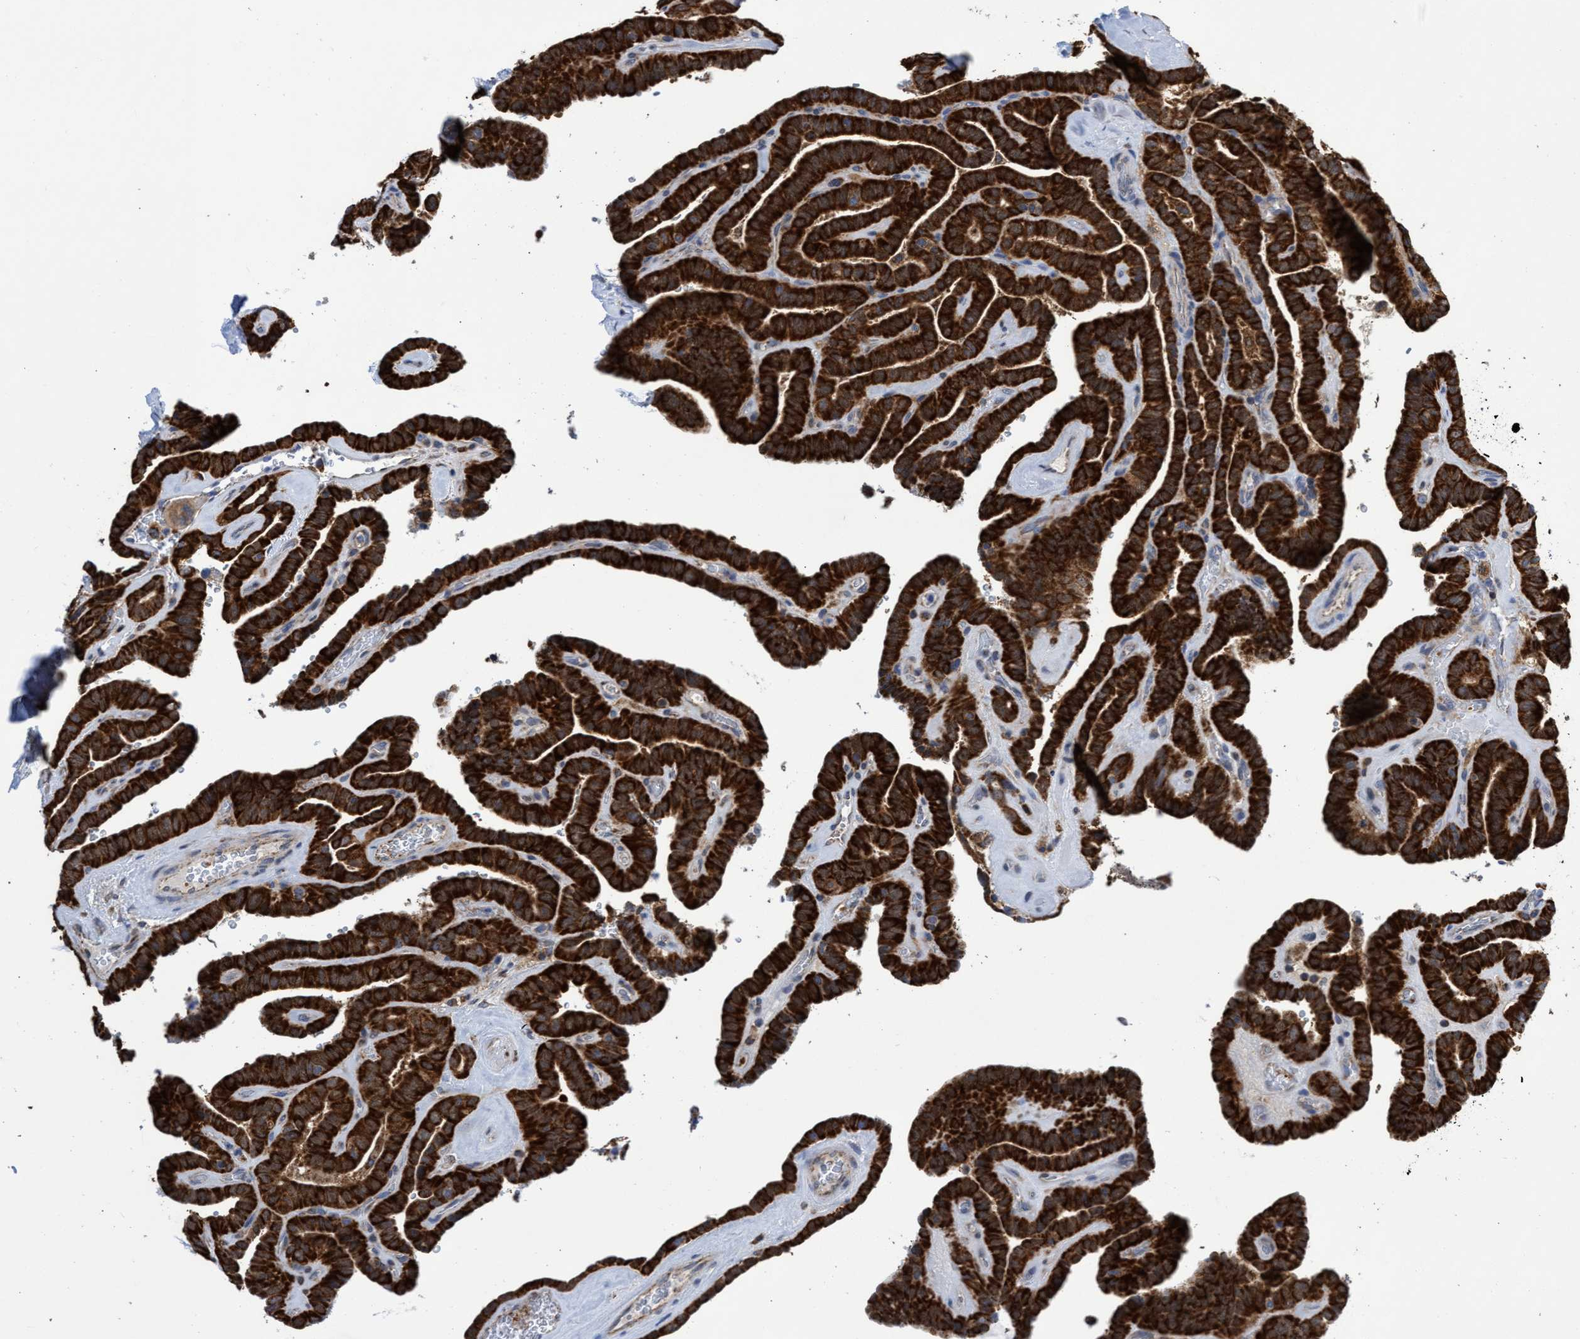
{"staining": {"intensity": "strong", "quantity": ">75%", "location": "cytoplasmic/membranous"}, "tissue": "thyroid cancer", "cell_type": "Tumor cells", "image_type": "cancer", "snomed": [{"axis": "morphology", "description": "Papillary adenocarcinoma, NOS"}, {"axis": "topography", "description": "Thyroid gland"}], "caption": "A brown stain highlights strong cytoplasmic/membranous expression of a protein in papillary adenocarcinoma (thyroid) tumor cells.", "gene": "CRYZ", "patient": {"sex": "male", "age": 77}}